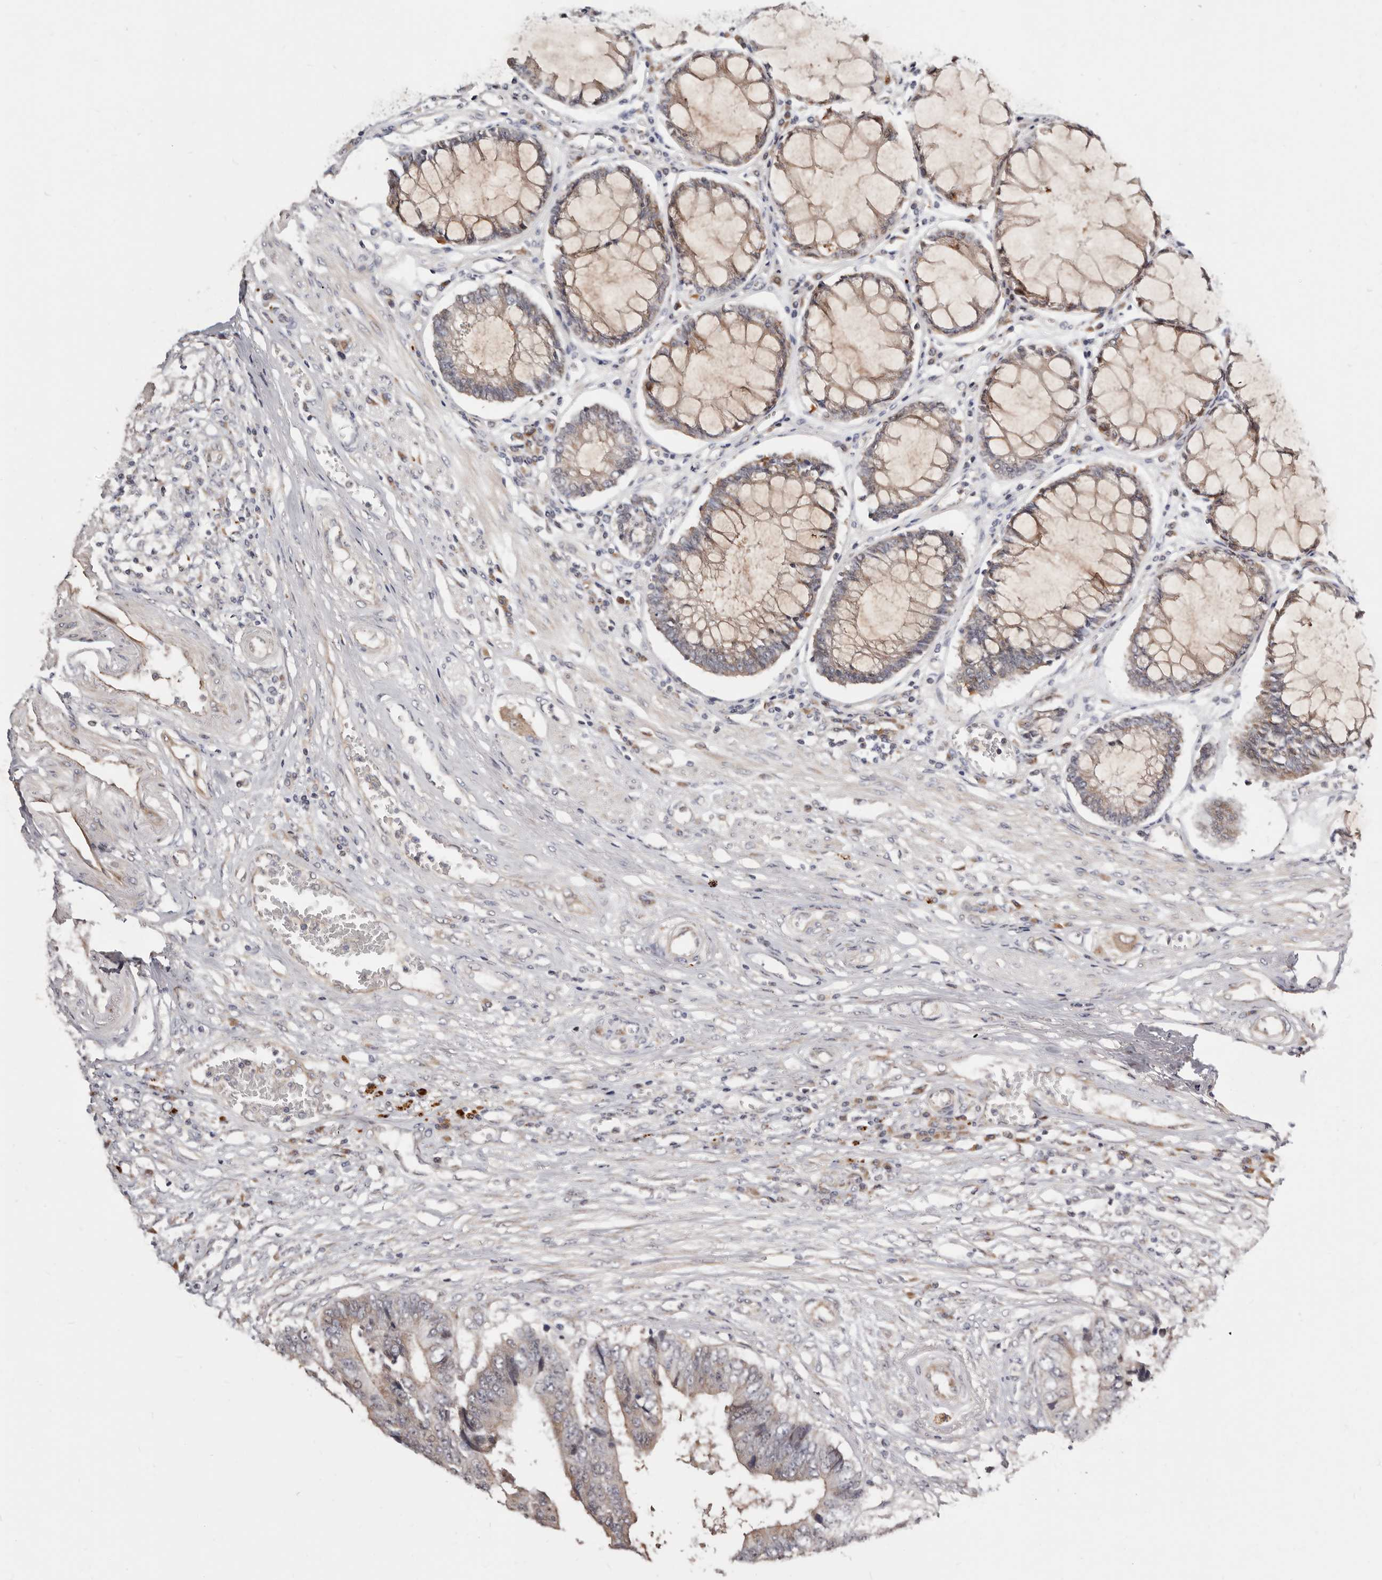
{"staining": {"intensity": "weak", "quantity": "25%-75%", "location": "cytoplasmic/membranous"}, "tissue": "colorectal cancer", "cell_type": "Tumor cells", "image_type": "cancer", "snomed": [{"axis": "morphology", "description": "Adenocarcinoma, NOS"}, {"axis": "topography", "description": "Rectum"}], "caption": "High-magnification brightfield microscopy of colorectal cancer (adenocarcinoma) stained with DAB (3,3'-diaminobenzidine) (brown) and counterstained with hematoxylin (blue). tumor cells exhibit weak cytoplasmic/membranous positivity is seen in about25%-75% of cells.", "gene": "USP33", "patient": {"sex": "male", "age": 84}}